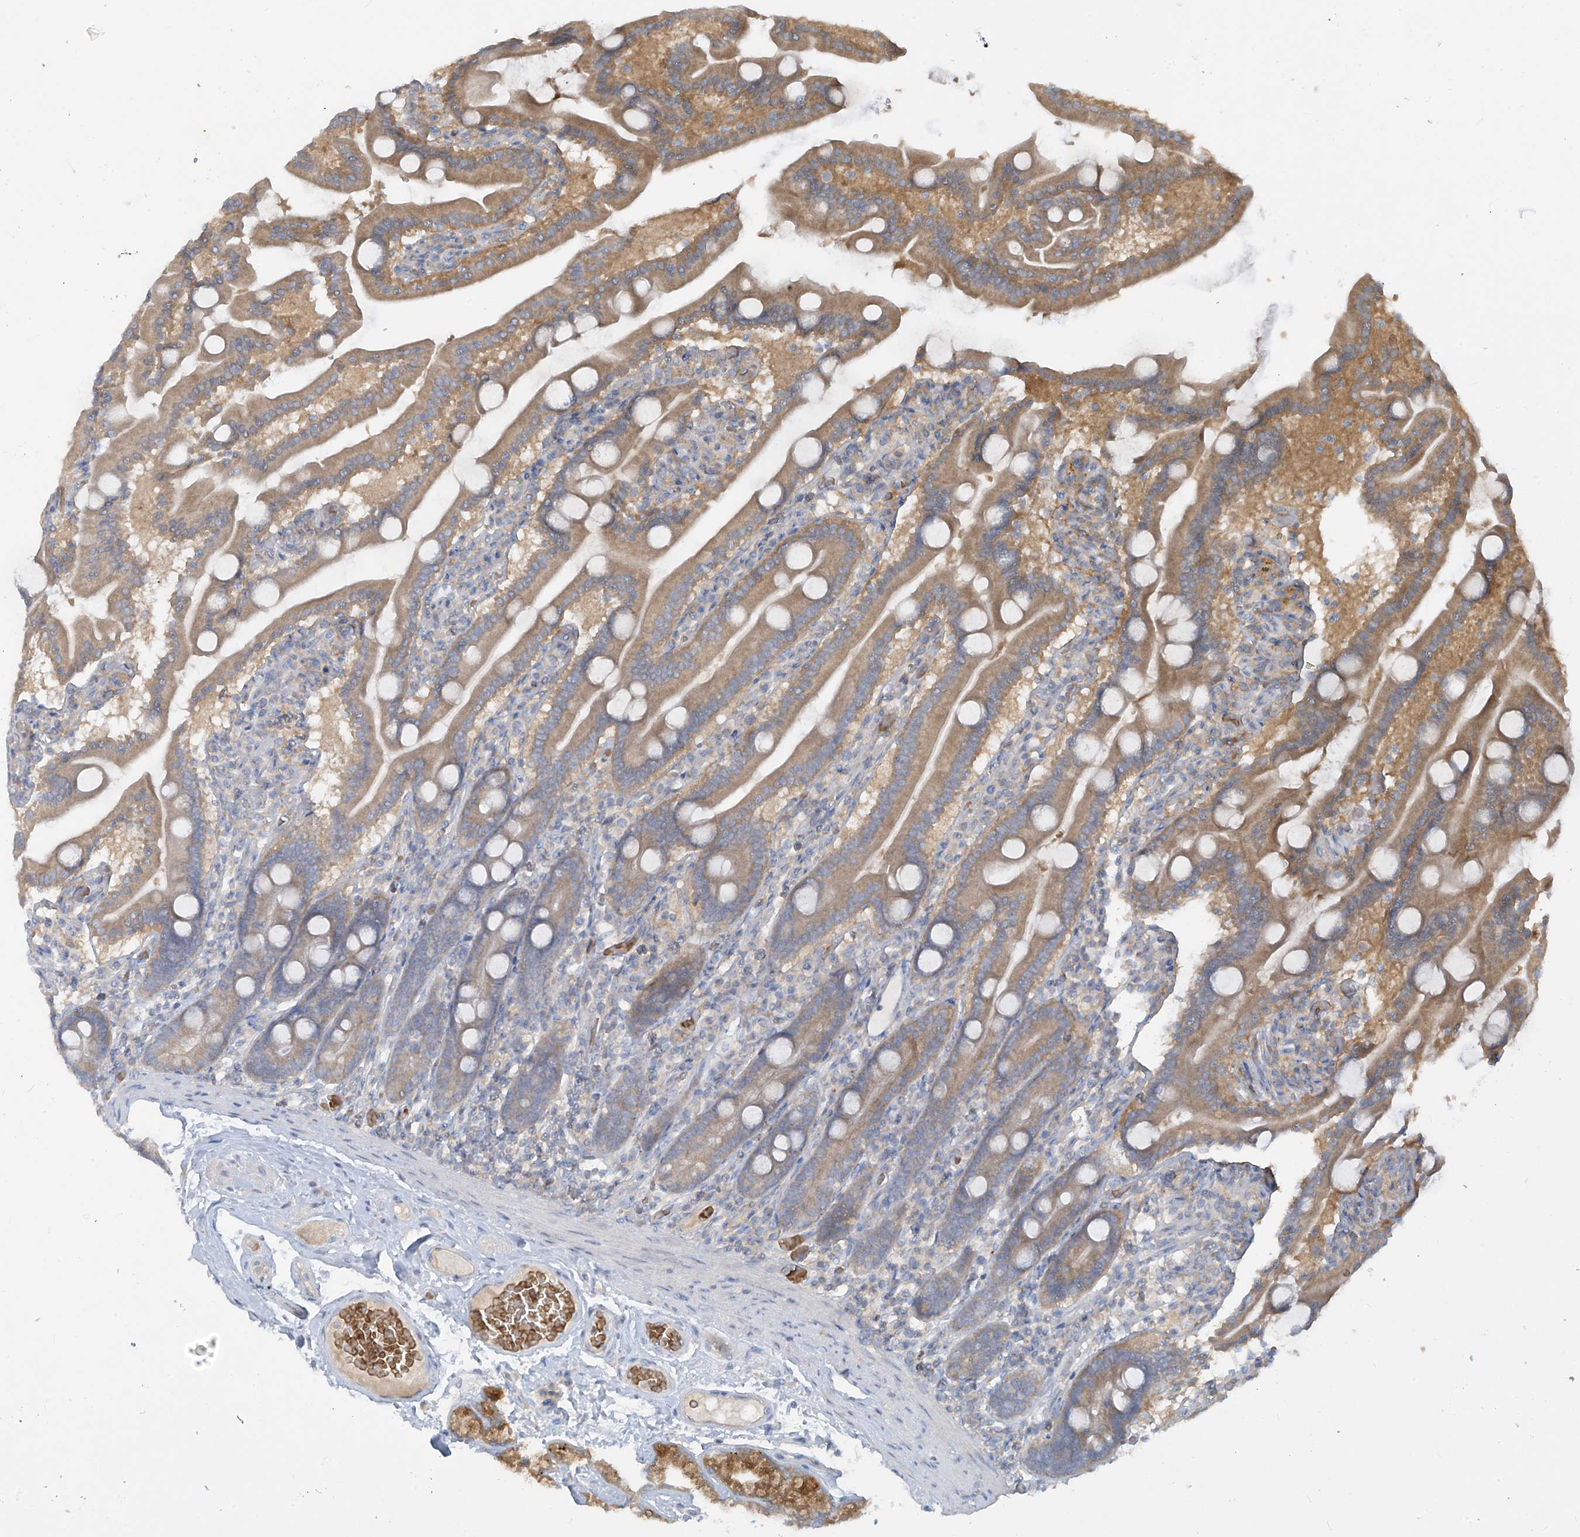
{"staining": {"intensity": "moderate", "quantity": ">75%", "location": "cytoplasmic/membranous"}, "tissue": "duodenum", "cell_type": "Glandular cells", "image_type": "normal", "snomed": [{"axis": "morphology", "description": "Normal tissue, NOS"}, {"axis": "topography", "description": "Duodenum"}], "caption": "DAB (3,3'-diaminobenzidine) immunohistochemical staining of normal duodenum displays moderate cytoplasmic/membranous protein staining in approximately >75% of glandular cells. (DAB IHC with brightfield microscopy, high magnification).", "gene": "DGKQ", "patient": {"sex": "male", "age": 55}}